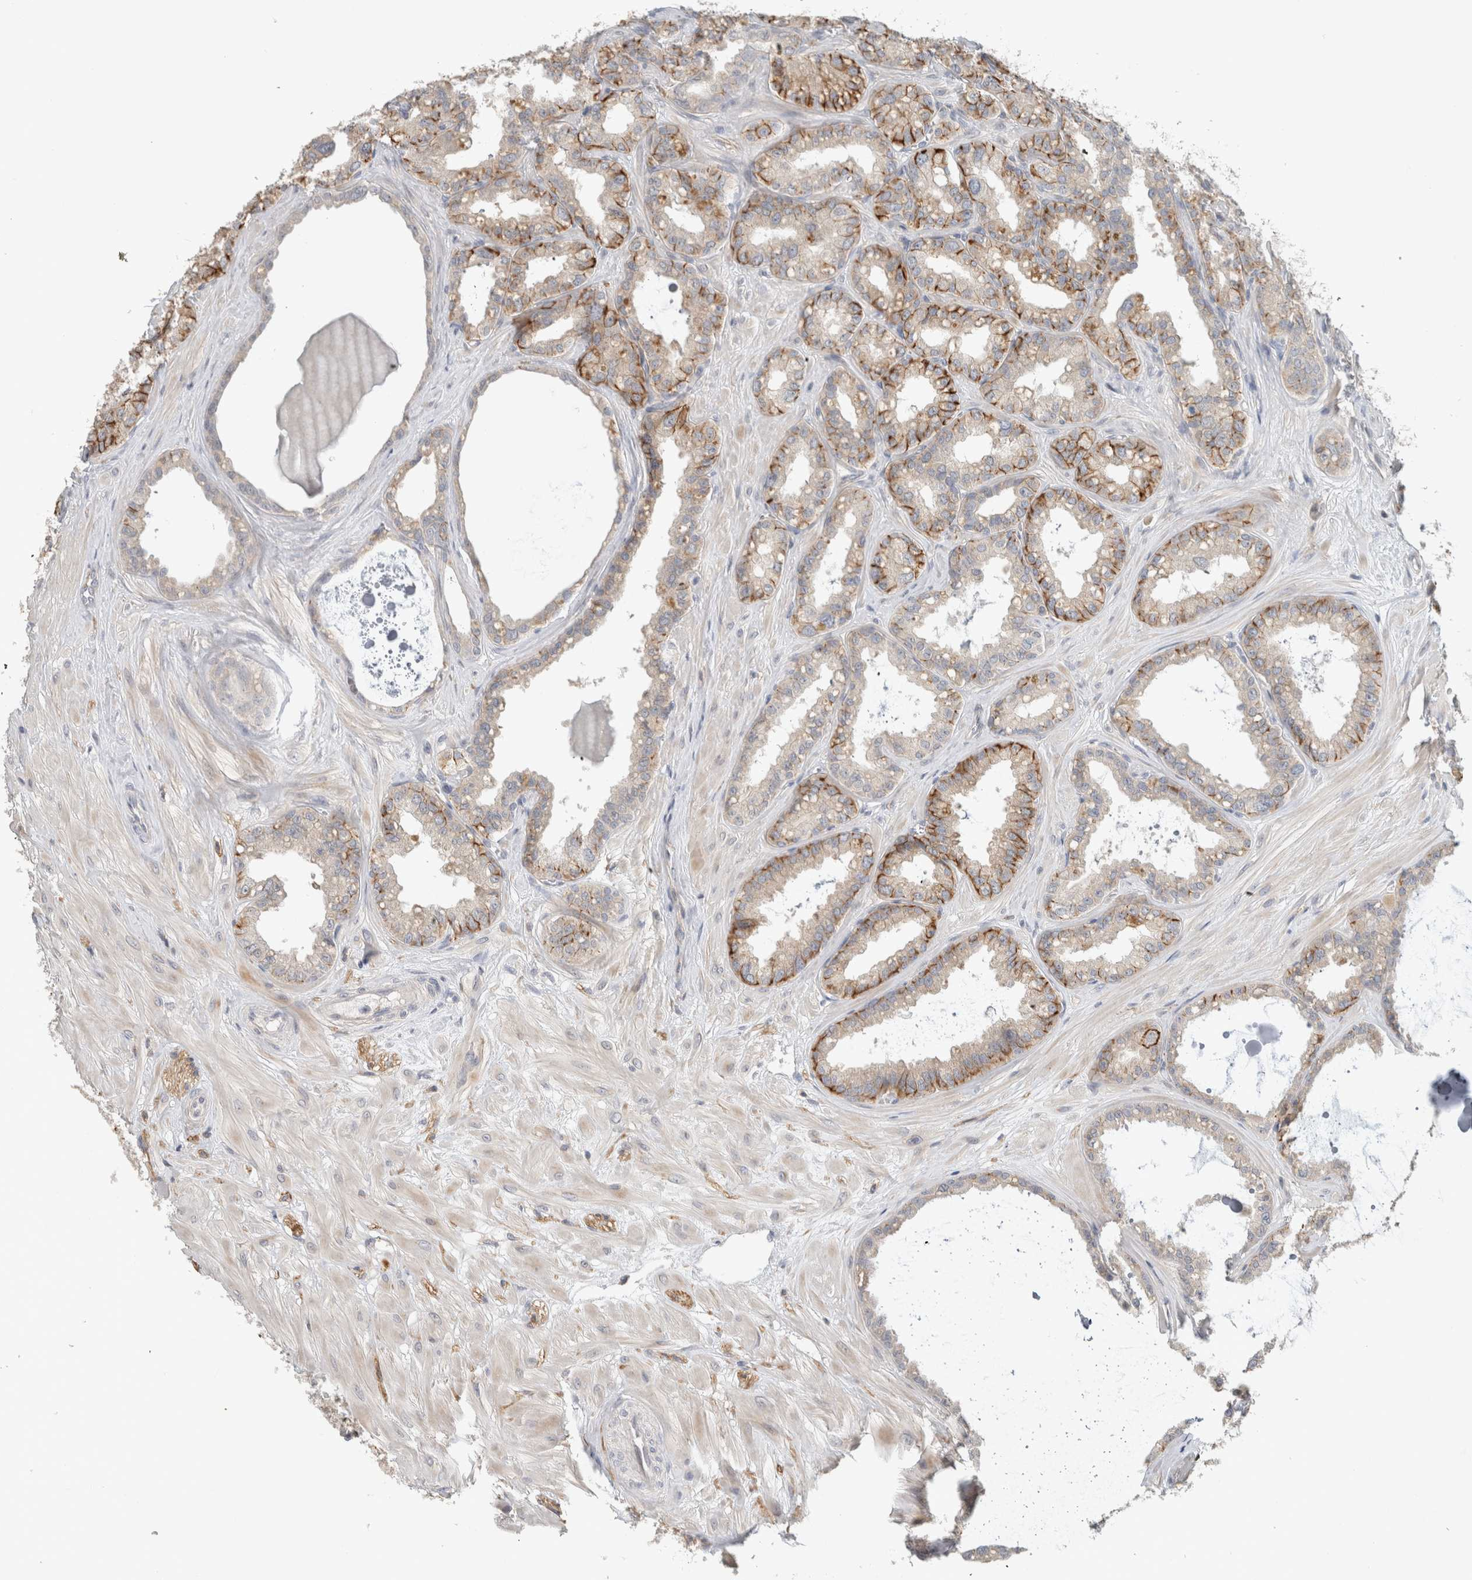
{"staining": {"intensity": "moderate", "quantity": "25%-75%", "location": "cytoplasmic/membranous"}, "tissue": "seminal vesicle", "cell_type": "Glandular cells", "image_type": "normal", "snomed": [{"axis": "morphology", "description": "Normal tissue, NOS"}, {"axis": "topography", "description": "Prostate"}, {"axis": "topography", "description": "Seminal veicle"}], "caption": "Protein analysis of benign seminal vesicle shows moderate cytoplasmic/membranous staining in about 25%-75% of glandular cells.", "gene": "ERCC6L2", "patient": {"sex": "male", "age": 51}}